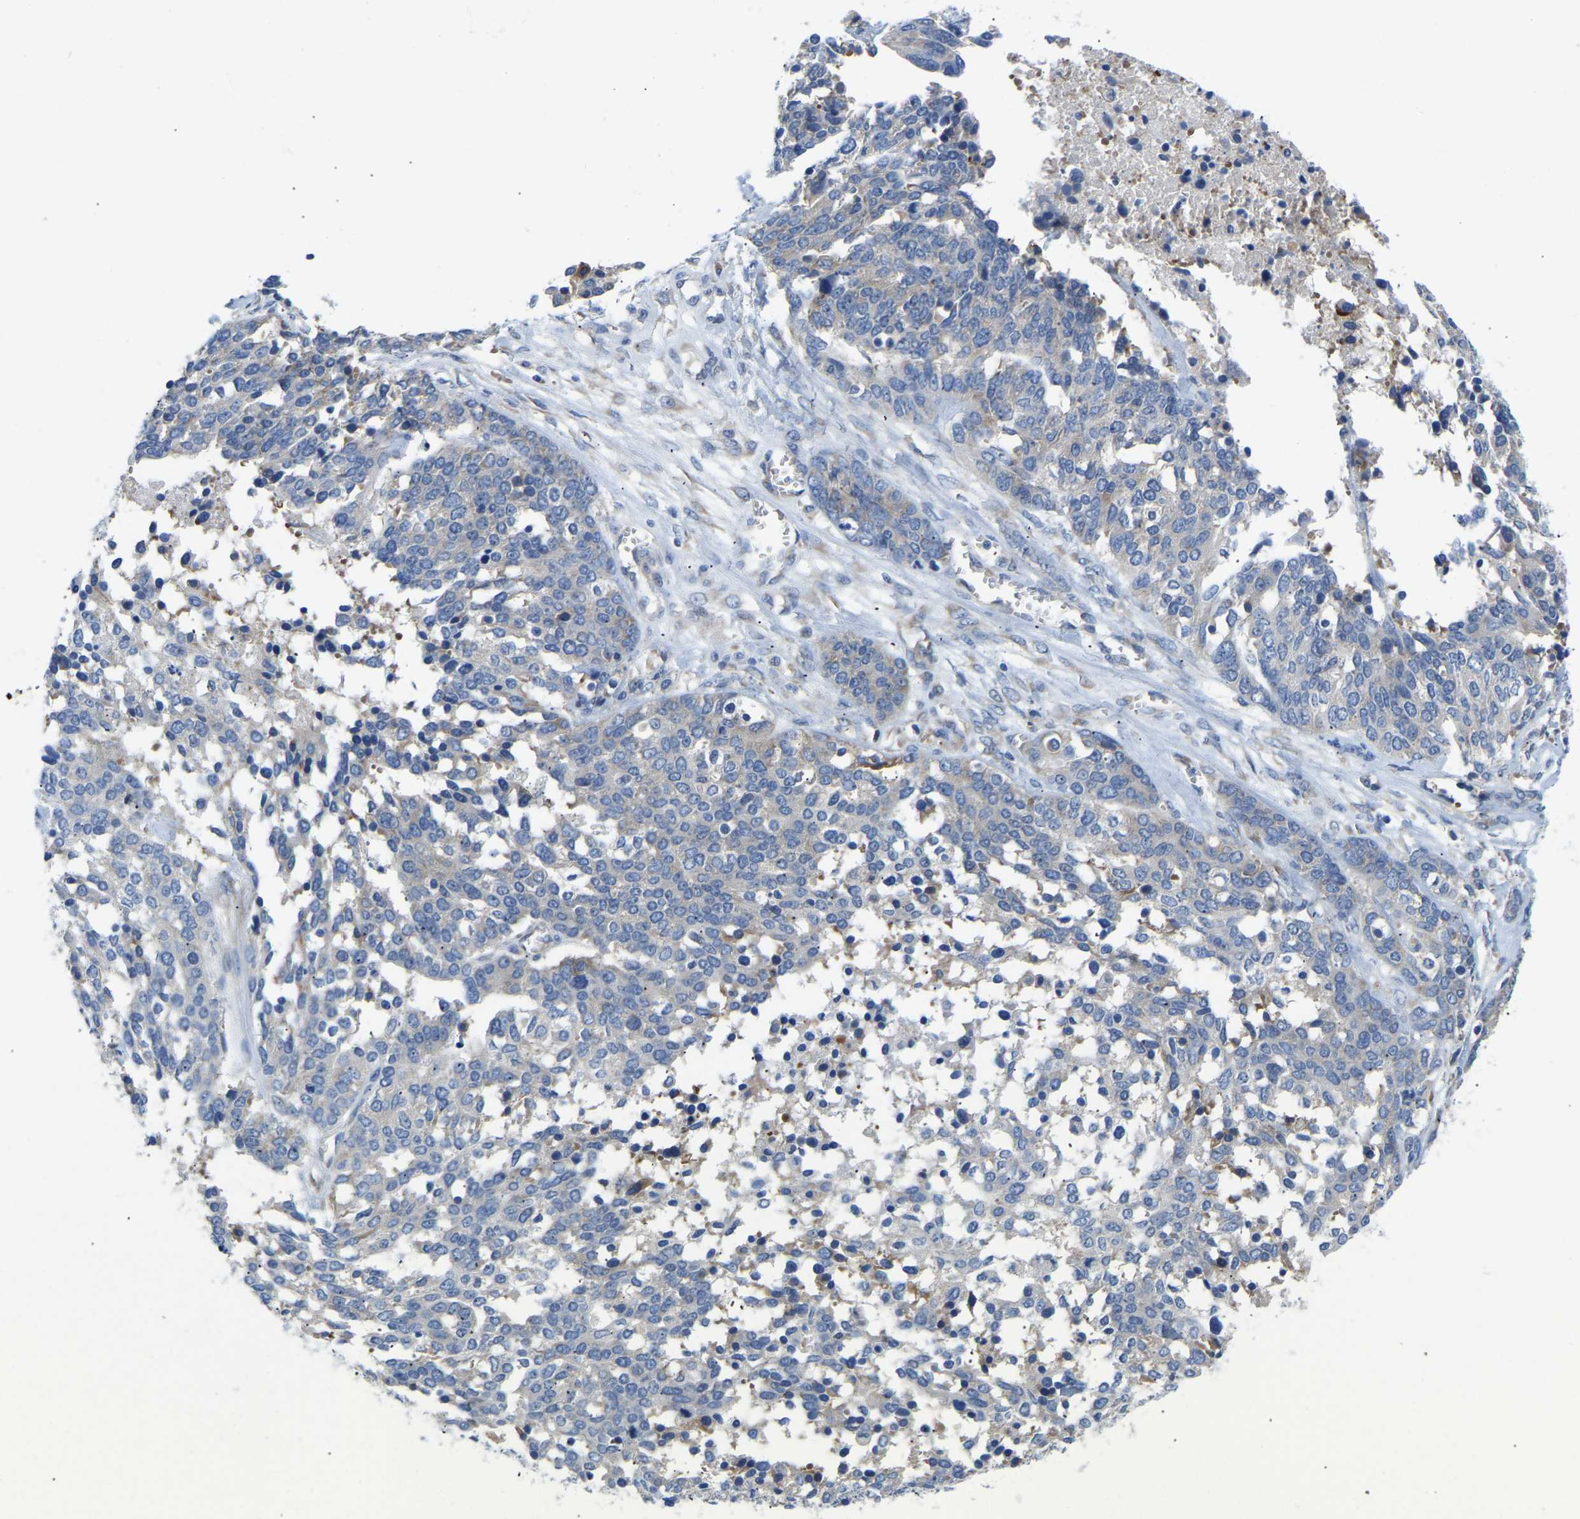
{"staining": {"intensity": "negative", "quantity": "none", "location": "none"}, "tissue": "ovarian cancer", "cell_type": "Tumor cells", "image_type": "cancer", "snomed": [{"axis": "morphology", "description": "Cystadenocarcinoma, serous, NOS"}, {"axis": "topography", "description": "Ovary"}], "caption": "The histopathology image shows no staining of tumor cells in ovarian serous cystadenocarcinoma. The staining was performed using DAB (3,3'-diaminobenzidine) to visualize the protein expression in brown, while the nuclei were stained in blue with hematoxylin (Magnification: 20x).", "gene": "ABCA10", "patient": {"sex": "female", "age": 44}}